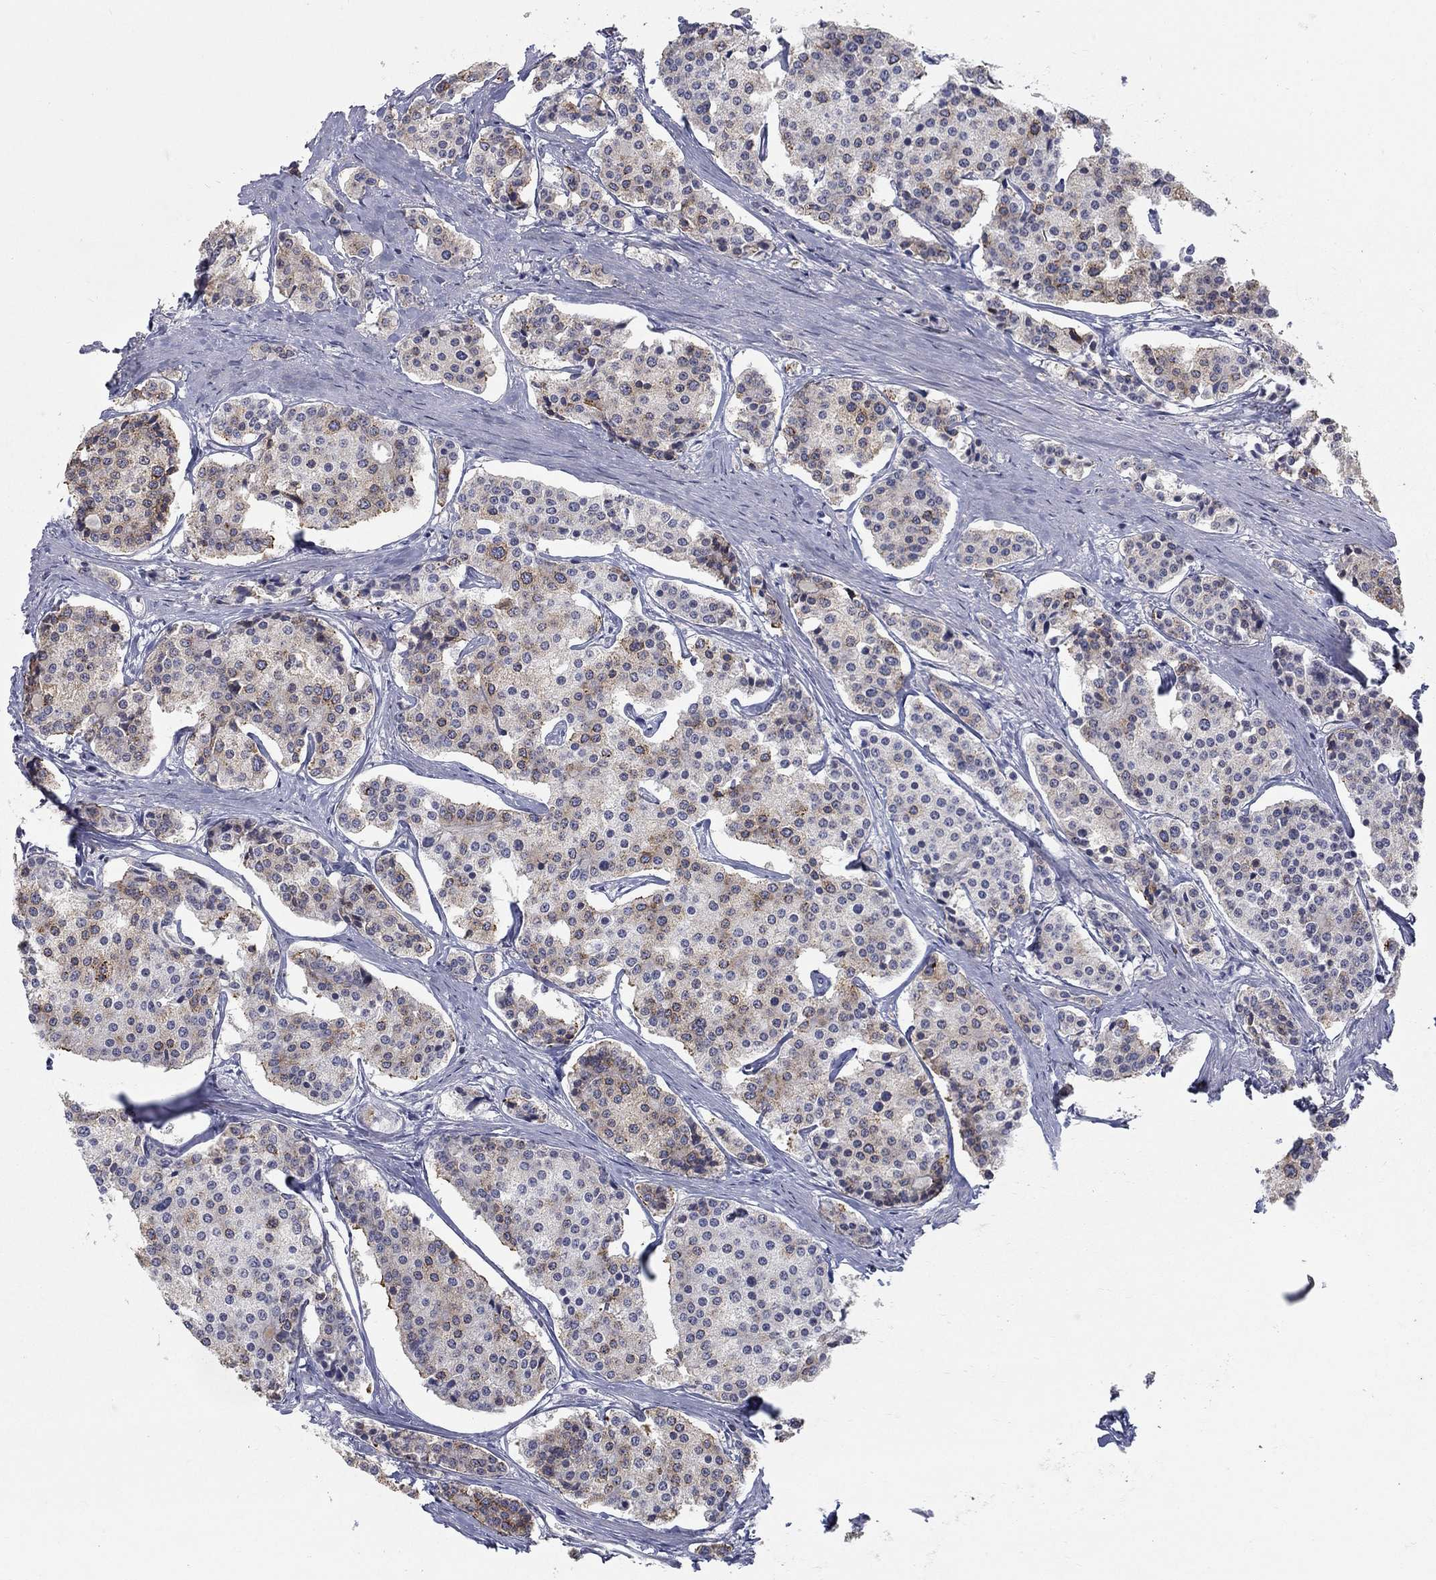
{"staining": {"intensity": "moderate", "quantity": "<25%", "location": "cytoplasmic/membranous"}, "tissue": "carcinoid", "cell_type": "Tumor cells", "image_type": "cancer", "snomed": [{"axis": "morphology", "description": "Carcinoid, malignant, NOS"}, {"axis": "topography", "description": "Small intestine"}], "caption": "Malignant carcinoid was stained to show a protein in brown. There is low levels of moderate cytoplasmic/membranous expression in approximately <25% of tumor cells. (IHC, brightfield microscopy, high magnification).", "gene": "PANK3", "patient": {"sex": "female", "age": 65}}